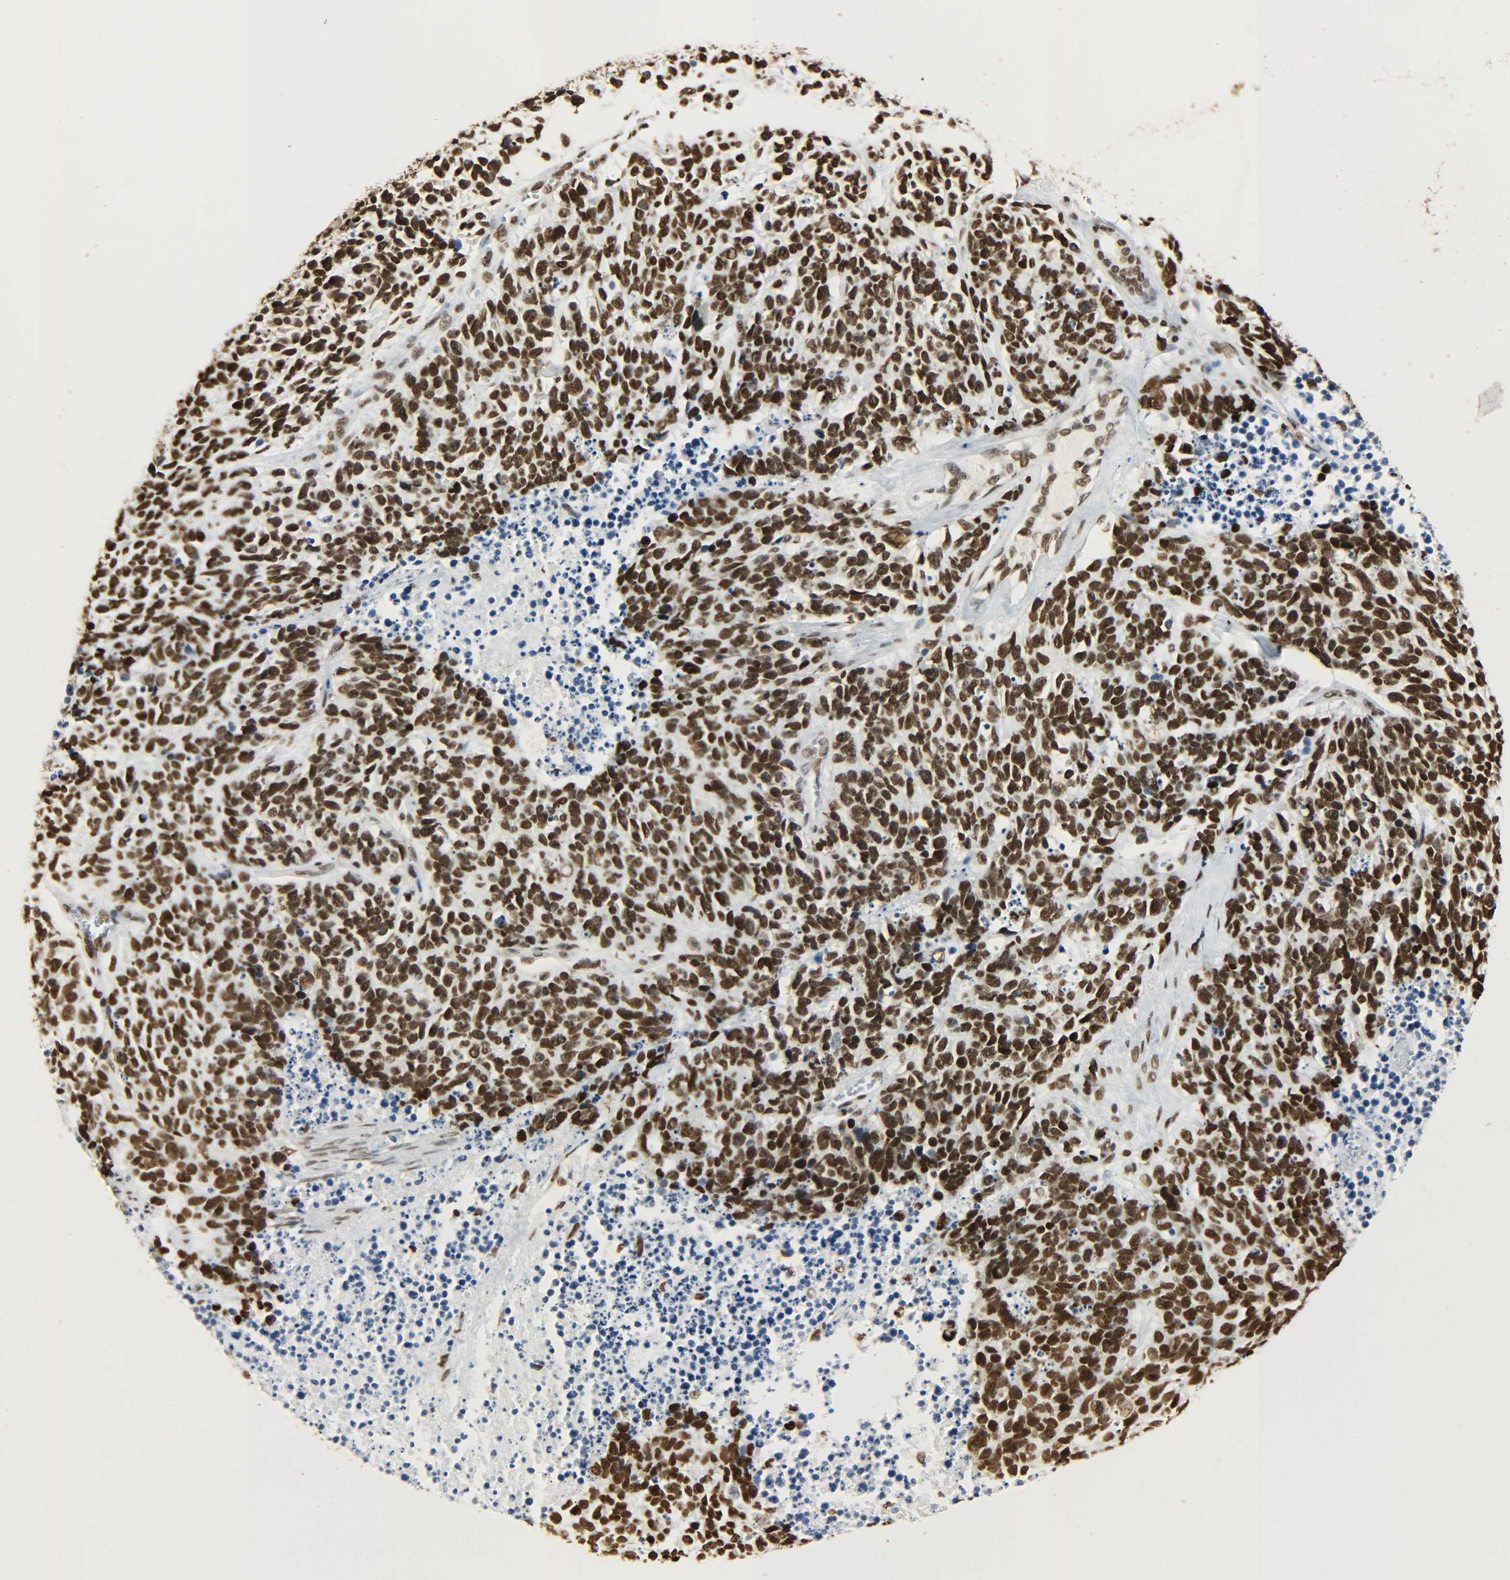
{"staining": {"intensity": "strong", "quantity": ">75%", "location": "nuclear"}, "tissue": "lung cancer", "cell_type": "Tumor cells", "image_type": "cancer", "snomed": [{"axis": "morphology", "description": "Neoplasm, malignant, NOS"}, {"axis": "topography", "description": "Lung"}], "caption": "DAB immunohistochemical staining of lung malignant neoplasm shows strong nuclear protein positivity in approximately >75% of tumor cells. (DAB IHC, brown staining for protein, blue staining for nuclei).", "gene": "KHDRBS1", "patient": {"sex": "female", "age": 58}}